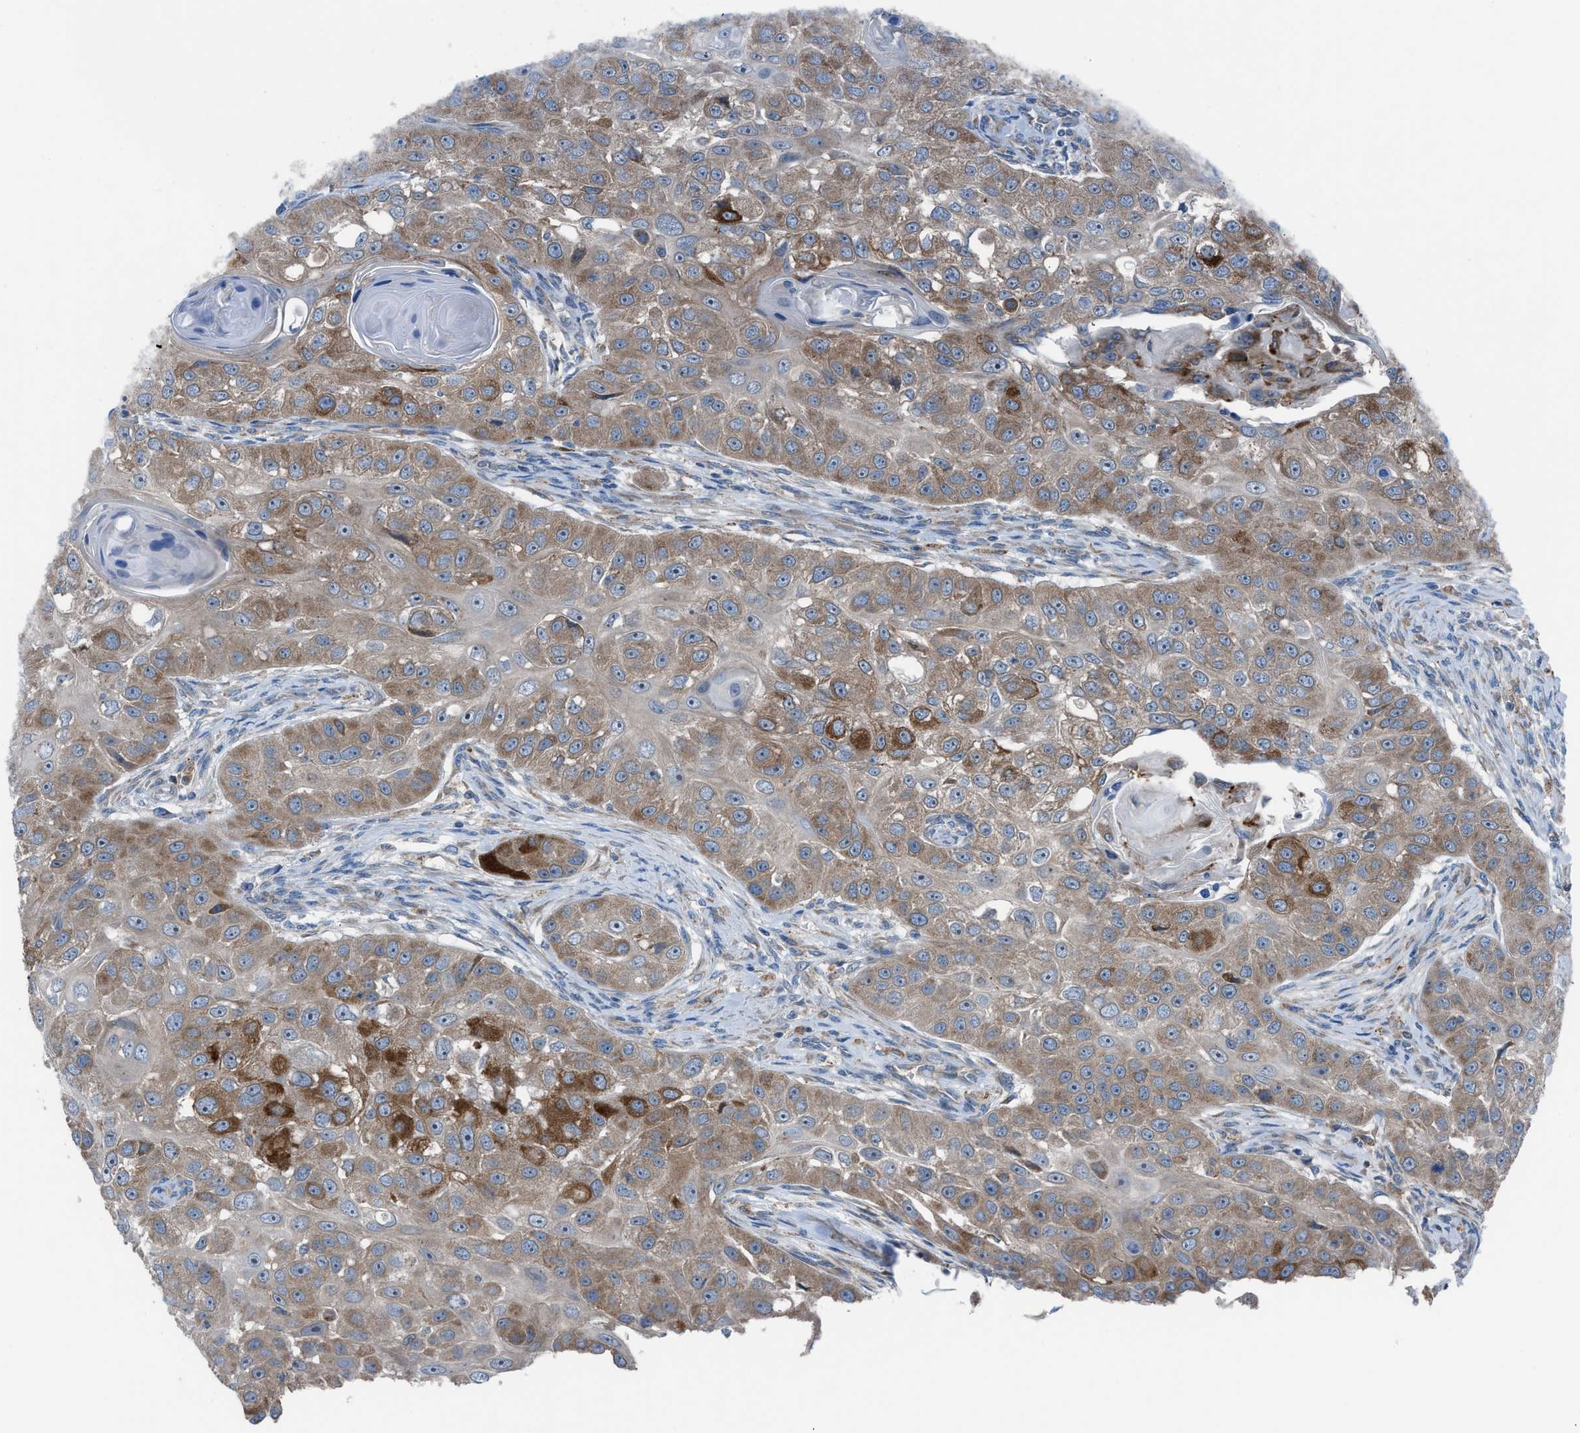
{"staining": {"intensity": "strong", "quantity": "<25%", "location": "cytoplasmic/membranous"}, "tissue": "head and neck cancer", "cell_type": "Tumor cells", "image_type": "cancer", "snomed": [{"axis": "morphology", "description": "Normal tissue, NOS"}, {"axis": "morphology", "description": "Squamous cell carcinoma, NOS"}, {"axis": "topography", "description": "Skeletal muscle"}, {"axis": "topography", "description": "Head-Neck"}], "caption": "Tumor cells show medium levels of strong cytoplasmic/membranous staining in about <25% of cells in head and neck cancer (squamous cell carcinoma).", "gene": "HEG1", "patient": {"sex": "male", "age": 51}}